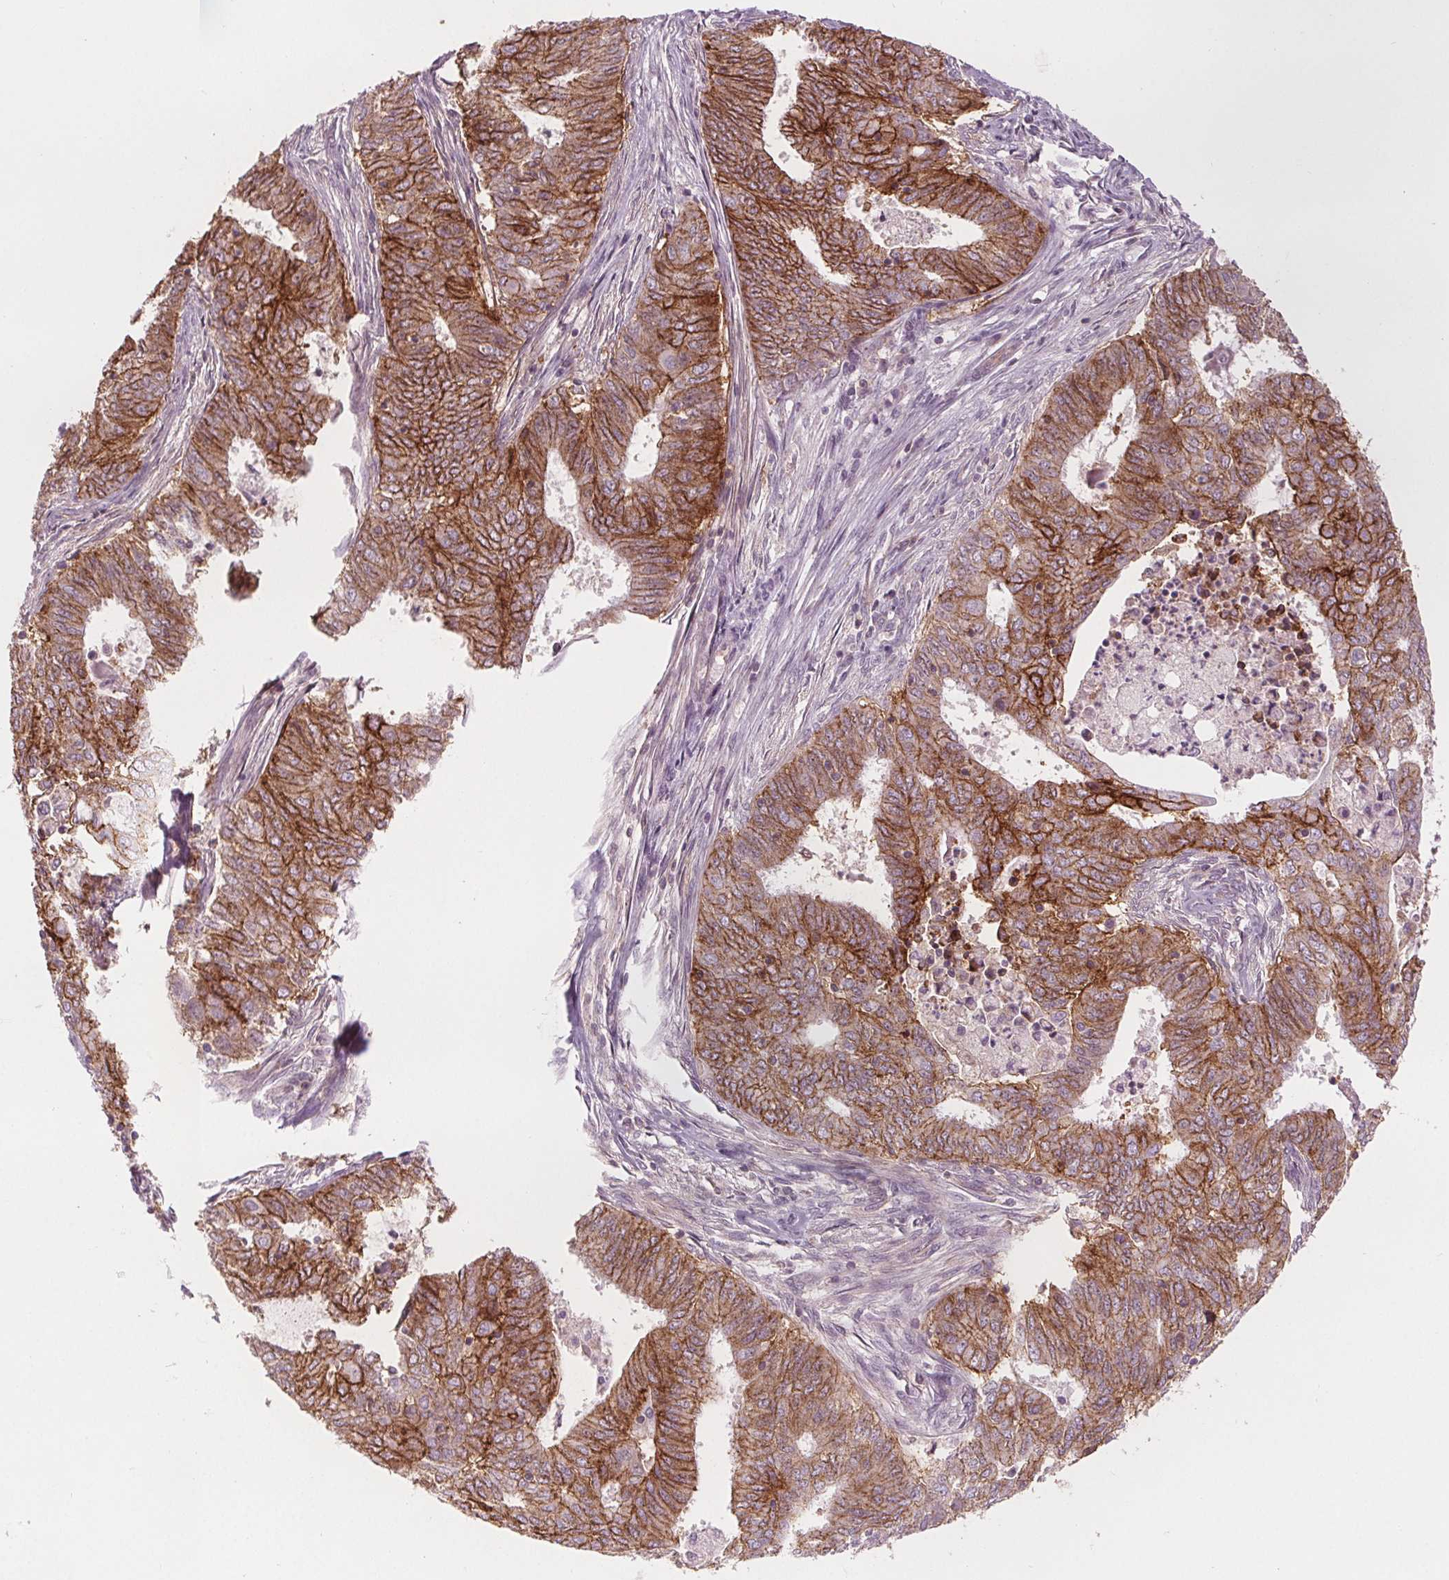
{"staining": {"intensity": "strong", "quantity": ">75%", "location": "cytoplasmic/membranous"}, "tissue": "endometrial cancer", "cell_type": "Tumor cells", "image_type": "cancer", "snomed": [{"axis": "morphology", "description": "Adenocarcinoma, NOS"}, {"axis": "topography", "description": "Endometrium"}], "caption": "Strong cytoplasmic/membranous protein positivity is identified in approximately >75% of tumor cells in adenocarcinoma (endometrial). Using DAB (3,3'-diaminobenzidine) (brown) and hematoxylin (blue) stains, captured at high magnification using brightfield microscopy.", "gene": "ATP1A1", "patient": {"sex": "female", "age": 62}}